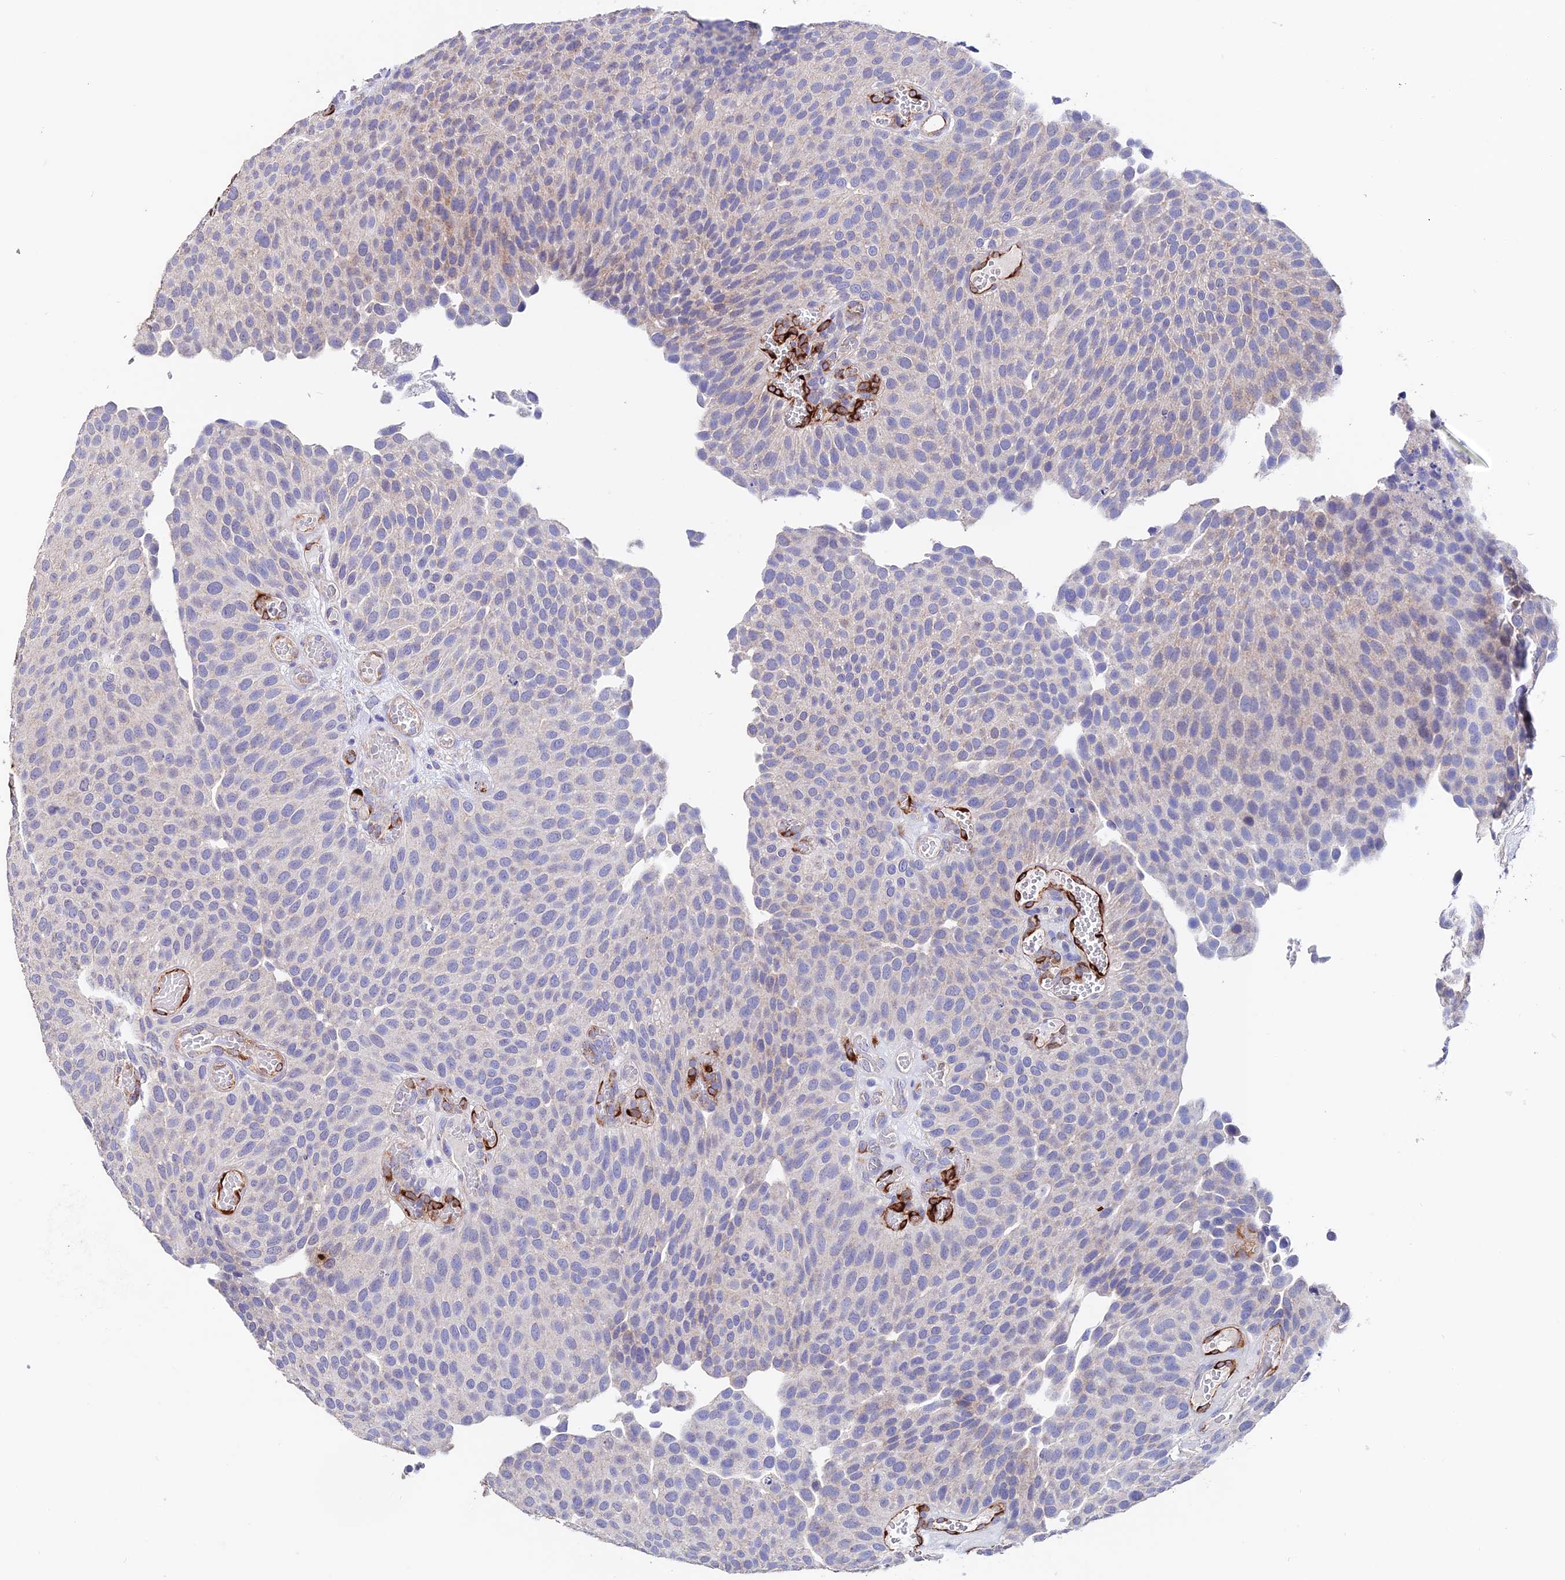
{"staining": {"intensity": "negative", "quantity": "none", "location": "none"}, "tissue": "urothelial cancer", "cell_type": "Tumor cells", "image_type": "cancer", "snomed": [{"axis": "morphology", "description": "Urothelial carcinoma, Low grade"}, {"axis": "topography", "description": "Urinary bladder"}], "caption": "Immunohistochemistry (IHC) of human low-grade urothelial carcinoma exhibits no positivity in tumor cells.", "gene": "ESM1", "patient": {"sex": "male", "age": 89}}